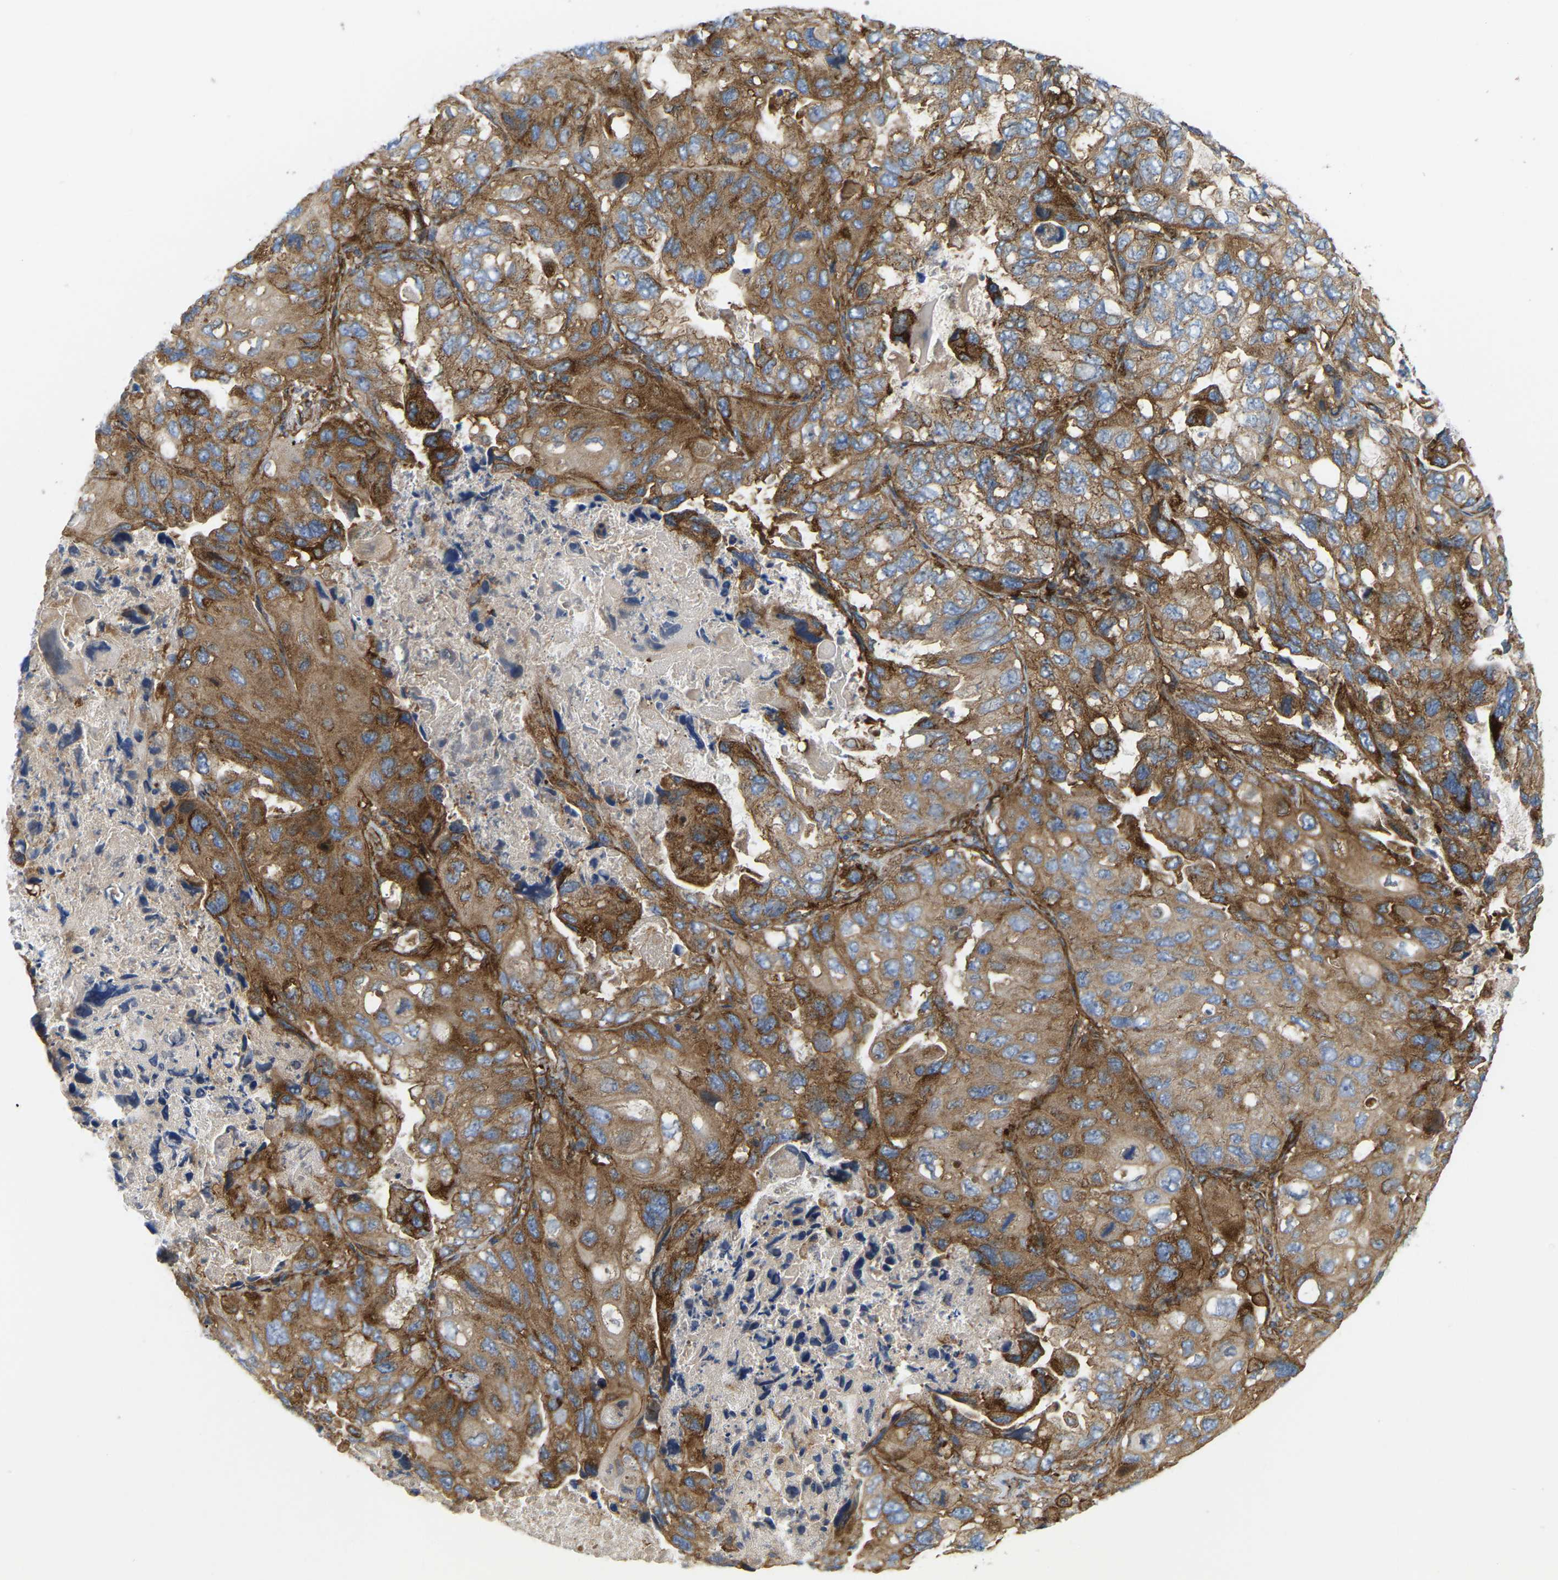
{"staining": {"intensity": "moderate", "quantity": ">75%", "location": "cytoplasmic/membranous"}, "tissue": "lung cancer", "cell_type": "Tumor cells", "image_type": "cancer", "snomed": [{"axis": "morphology", "description": "Squamous cell carcinoma, NOS"}, {"axis": "topography", "description": "Lung"}], "caption": "Immunohistochemical staining of human lung cancer reveals moderate cytoplasmic/membranous protein expression in approximately >75% of tumor cells. The protein is stained brown, and the nuclei are stained in blue (DAB (3,3'-diaminobenzidine) IHC with brightfield microscopy, high magnification).", "gene": "PICALM", "patient": {"sex": "female", "age": 73}}